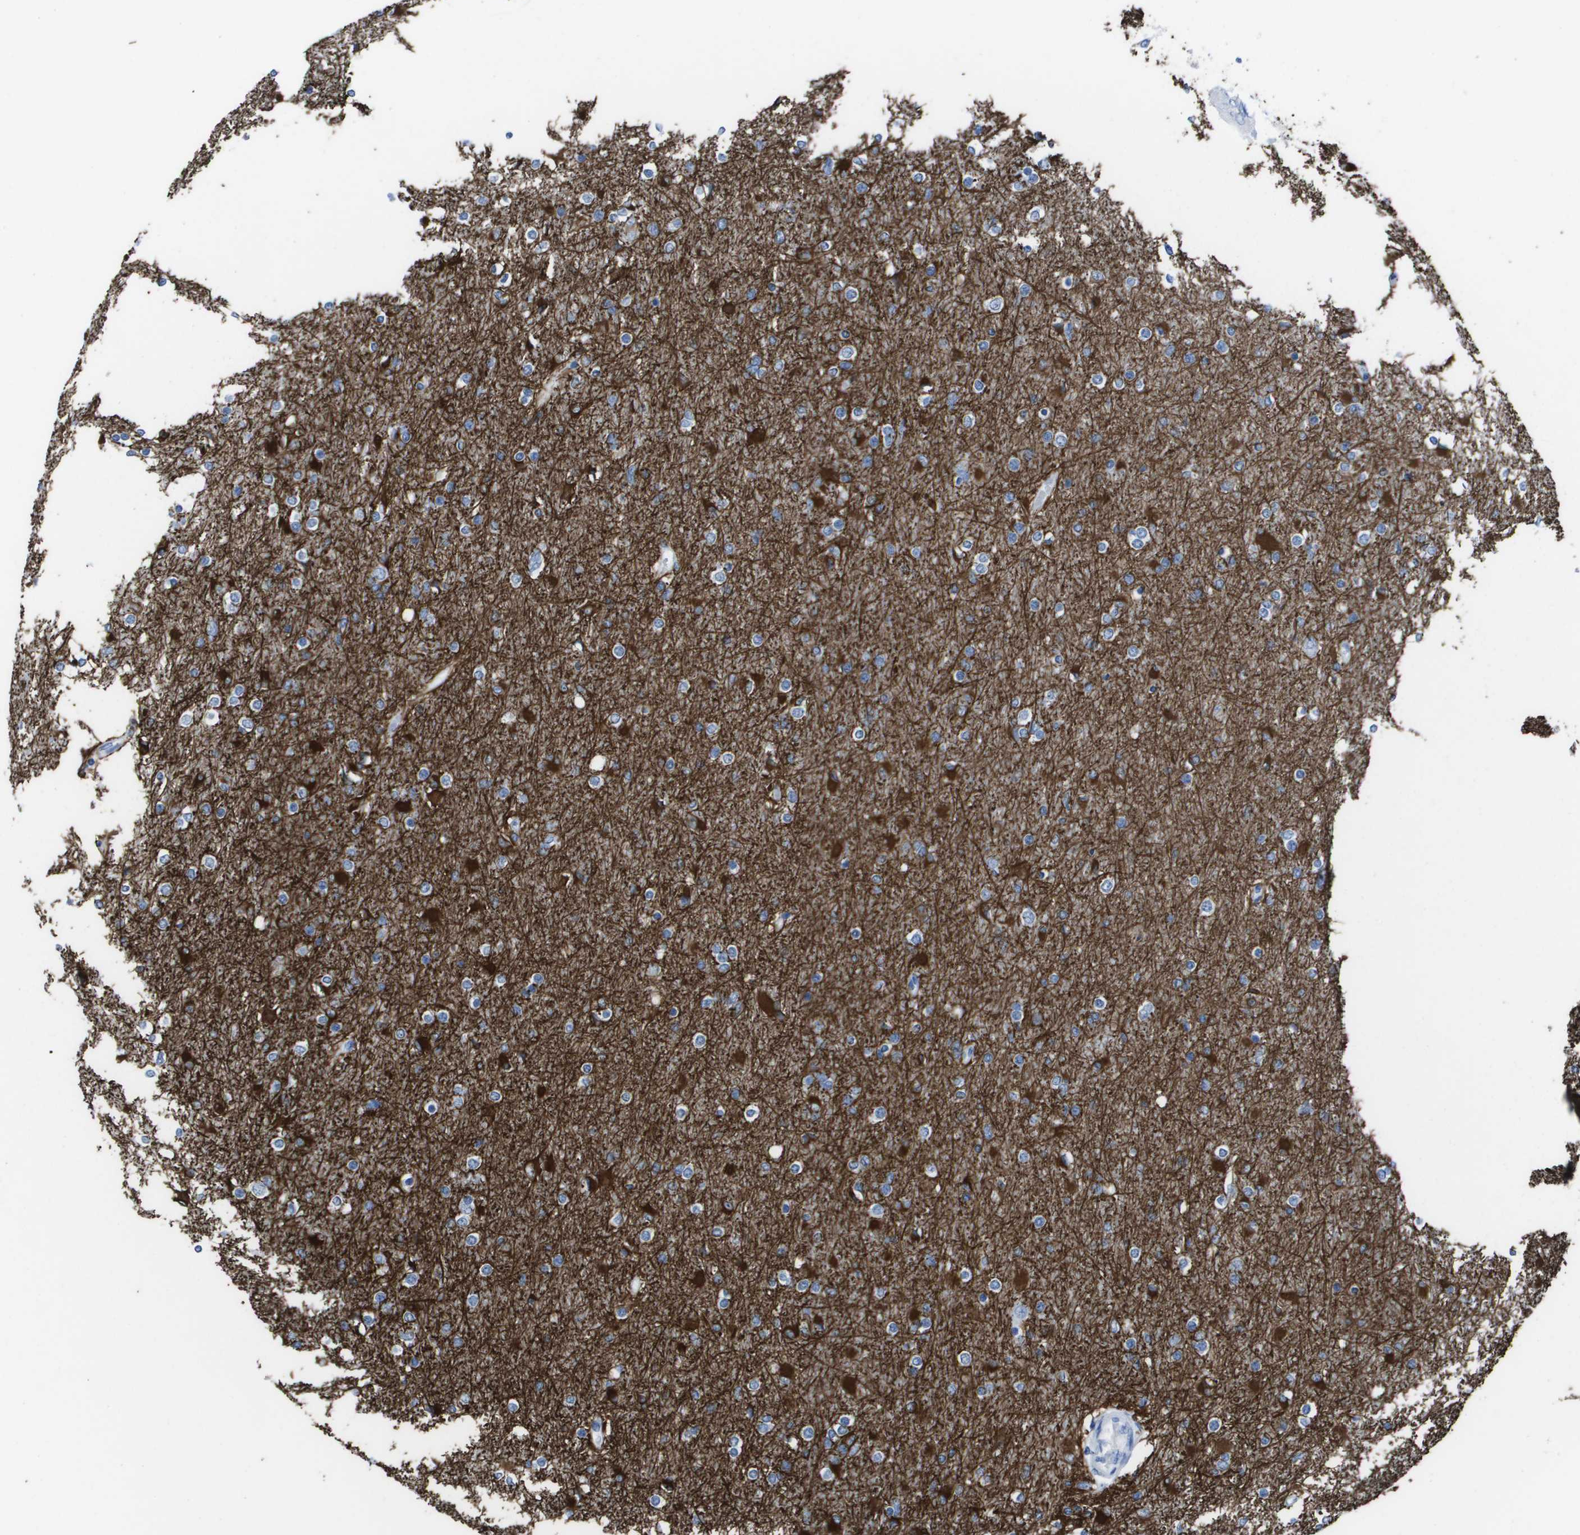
{"staining": {"intensity": "negative", "quantity": "none", "location": "none"}, "tissue": "glioma", "cell_type": "Tumor cells", "image_type": "cancer", "snomed": [{"axis": "morphology", "description": "Glioma, malignant, High grade"}, {"axis": "topography", "description": "Cerebral cortex"}], "caption": "There is no significant positivity in tumor cells of malignant high-grade glioma. (DAB (3,3'-diaminobenzidine) immunohistochemistry (IHC) visualized using brightfield microscopy, high magnification).", "gene": "KCNA3", "patient": {"sex": "female", "age": 36}}